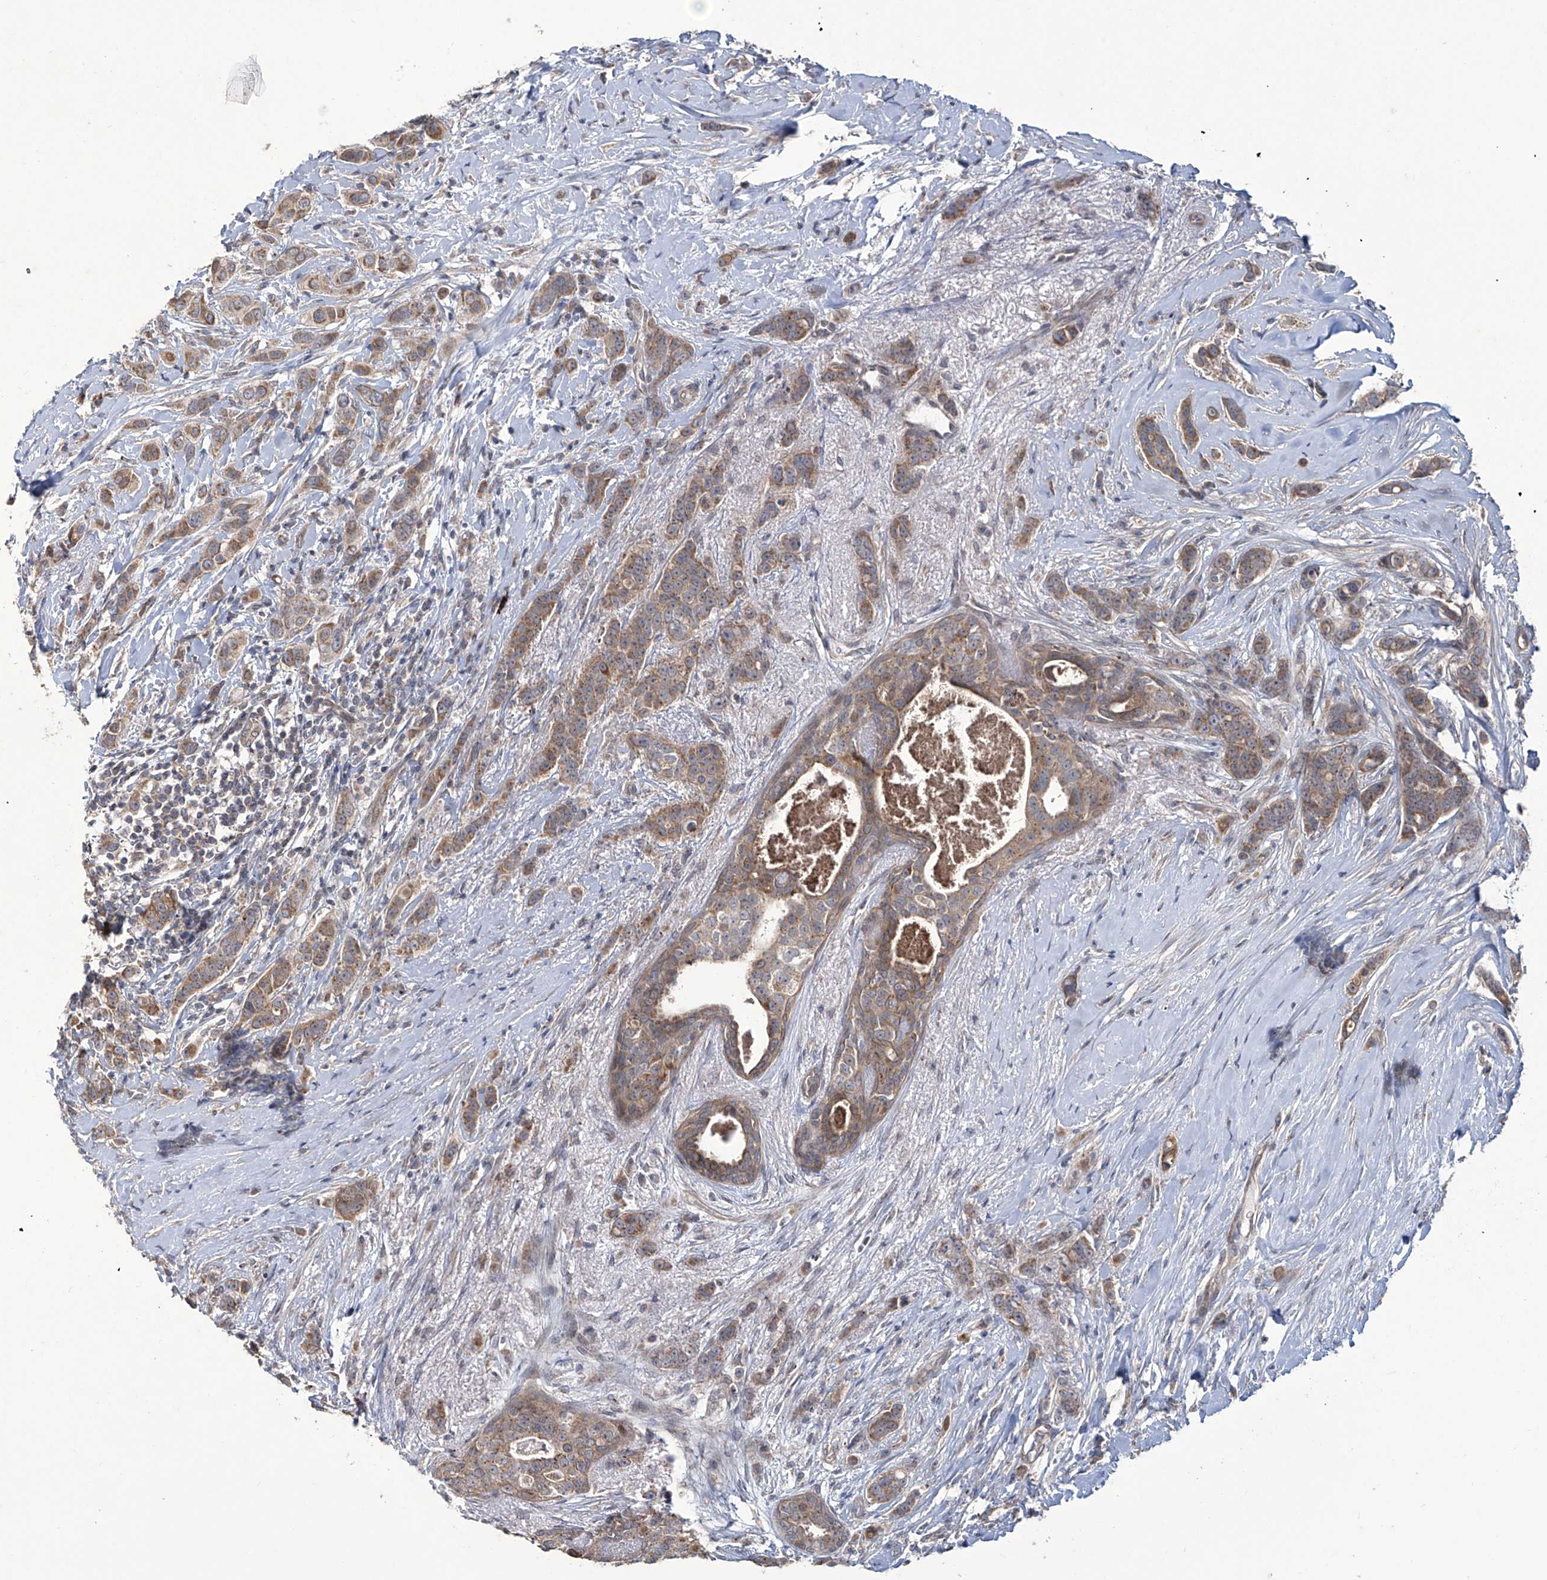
{"staining": {"intensity": "moderate", "quantity": ">75%", "location": "cytoplasmic/membranous"}, "tissue": "breast cancer", "cell_type": "Tumor cells", "image_type": "cancer", "snomed": [{"axis": "morphology", "description": "Lobular carcinoma"}, {"axis": "topography", "description": "Breast"}], "caption": "Immunohistochemical staining of human breast cancer (lobular carcinoma) exhibits medium levels of moderate cytoplasmic/membranous protein positivity in approximately >75% of tumor cells.", "gene": "TRIM60", "patient": {"sex": "female", "age": 51}}